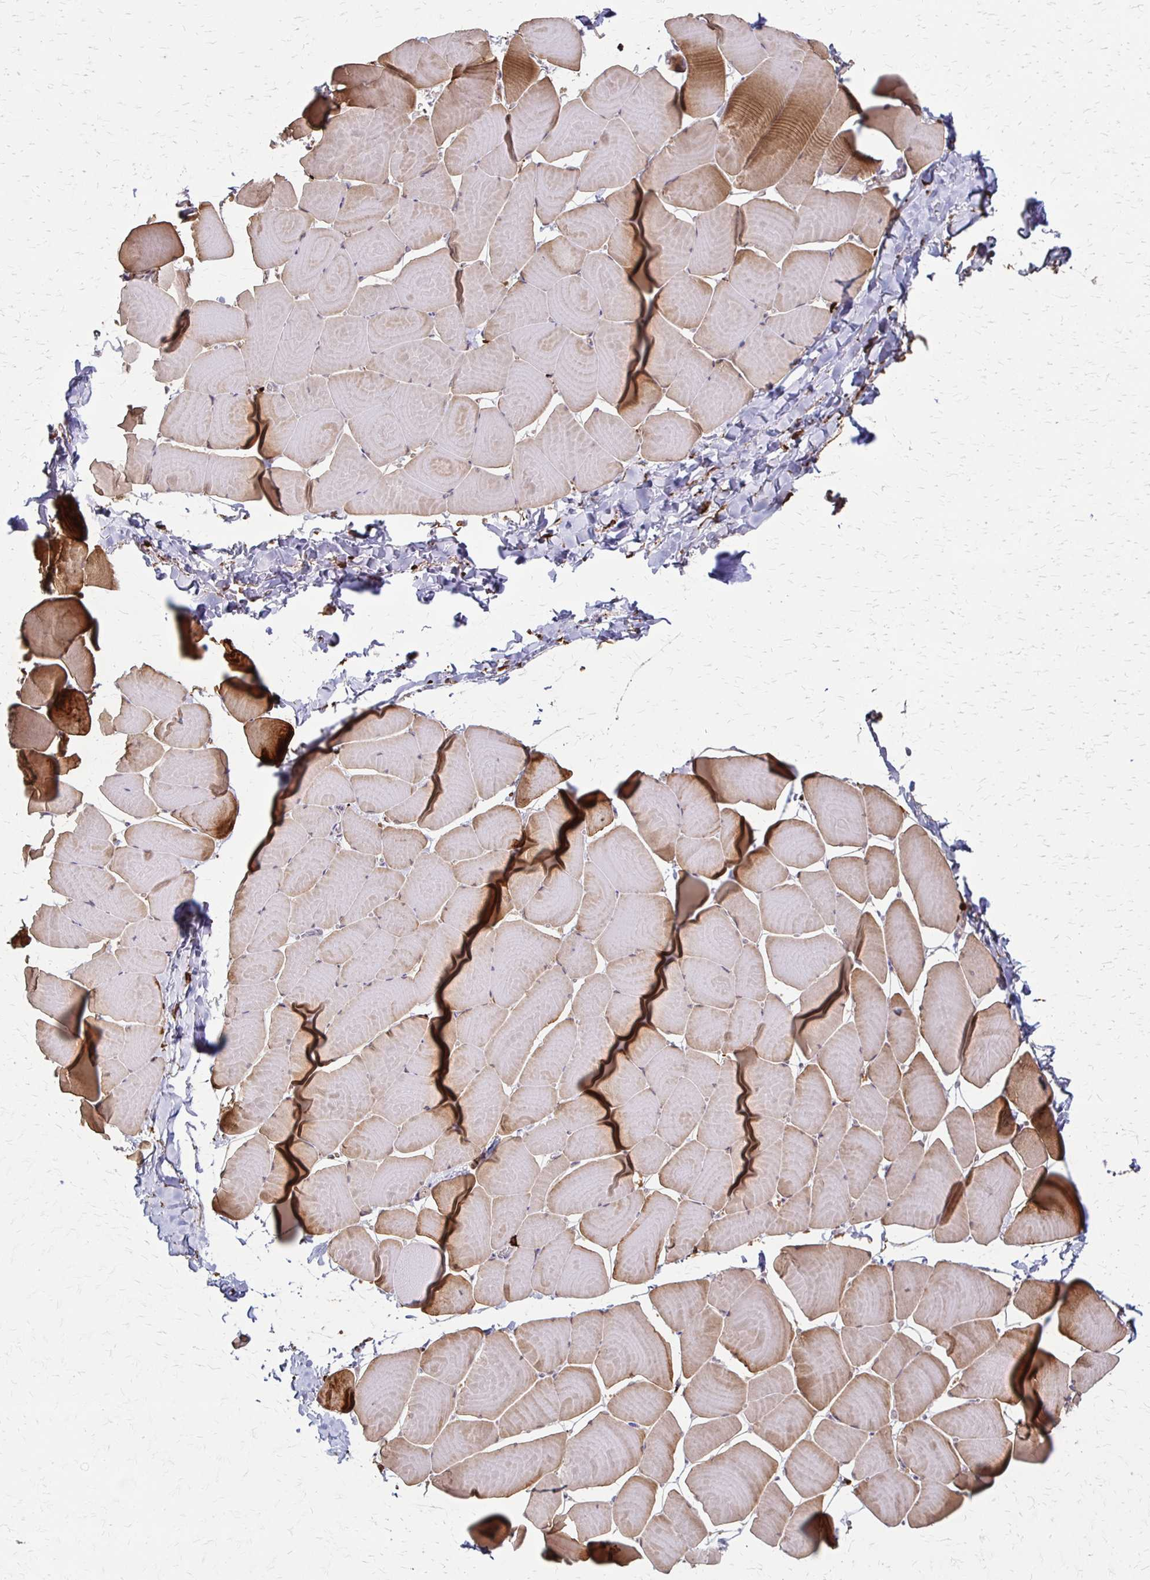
{"staining": {"intensity": "strong", "quantity": "25%-75%", "location": "cytoplasmic/membranous"}, "tissue": "skeletal muscle", "cell_type": "Myocytes", "image_type": "normal", "snomed": [{"axis": "morphology", "description": "Normal tissue, NOS"}, {"axis": "topography", "description": "Skeletal muscle"}], "caption": "Strong cytoplasmic/membranous positivity for a protein is appreciated in approximately 25%-75% of myocytes of unremarkable skeletal muscle using immunohistochemistry.", "gene": "CFL2", "patient": {"sex": "male", "age": 25}}